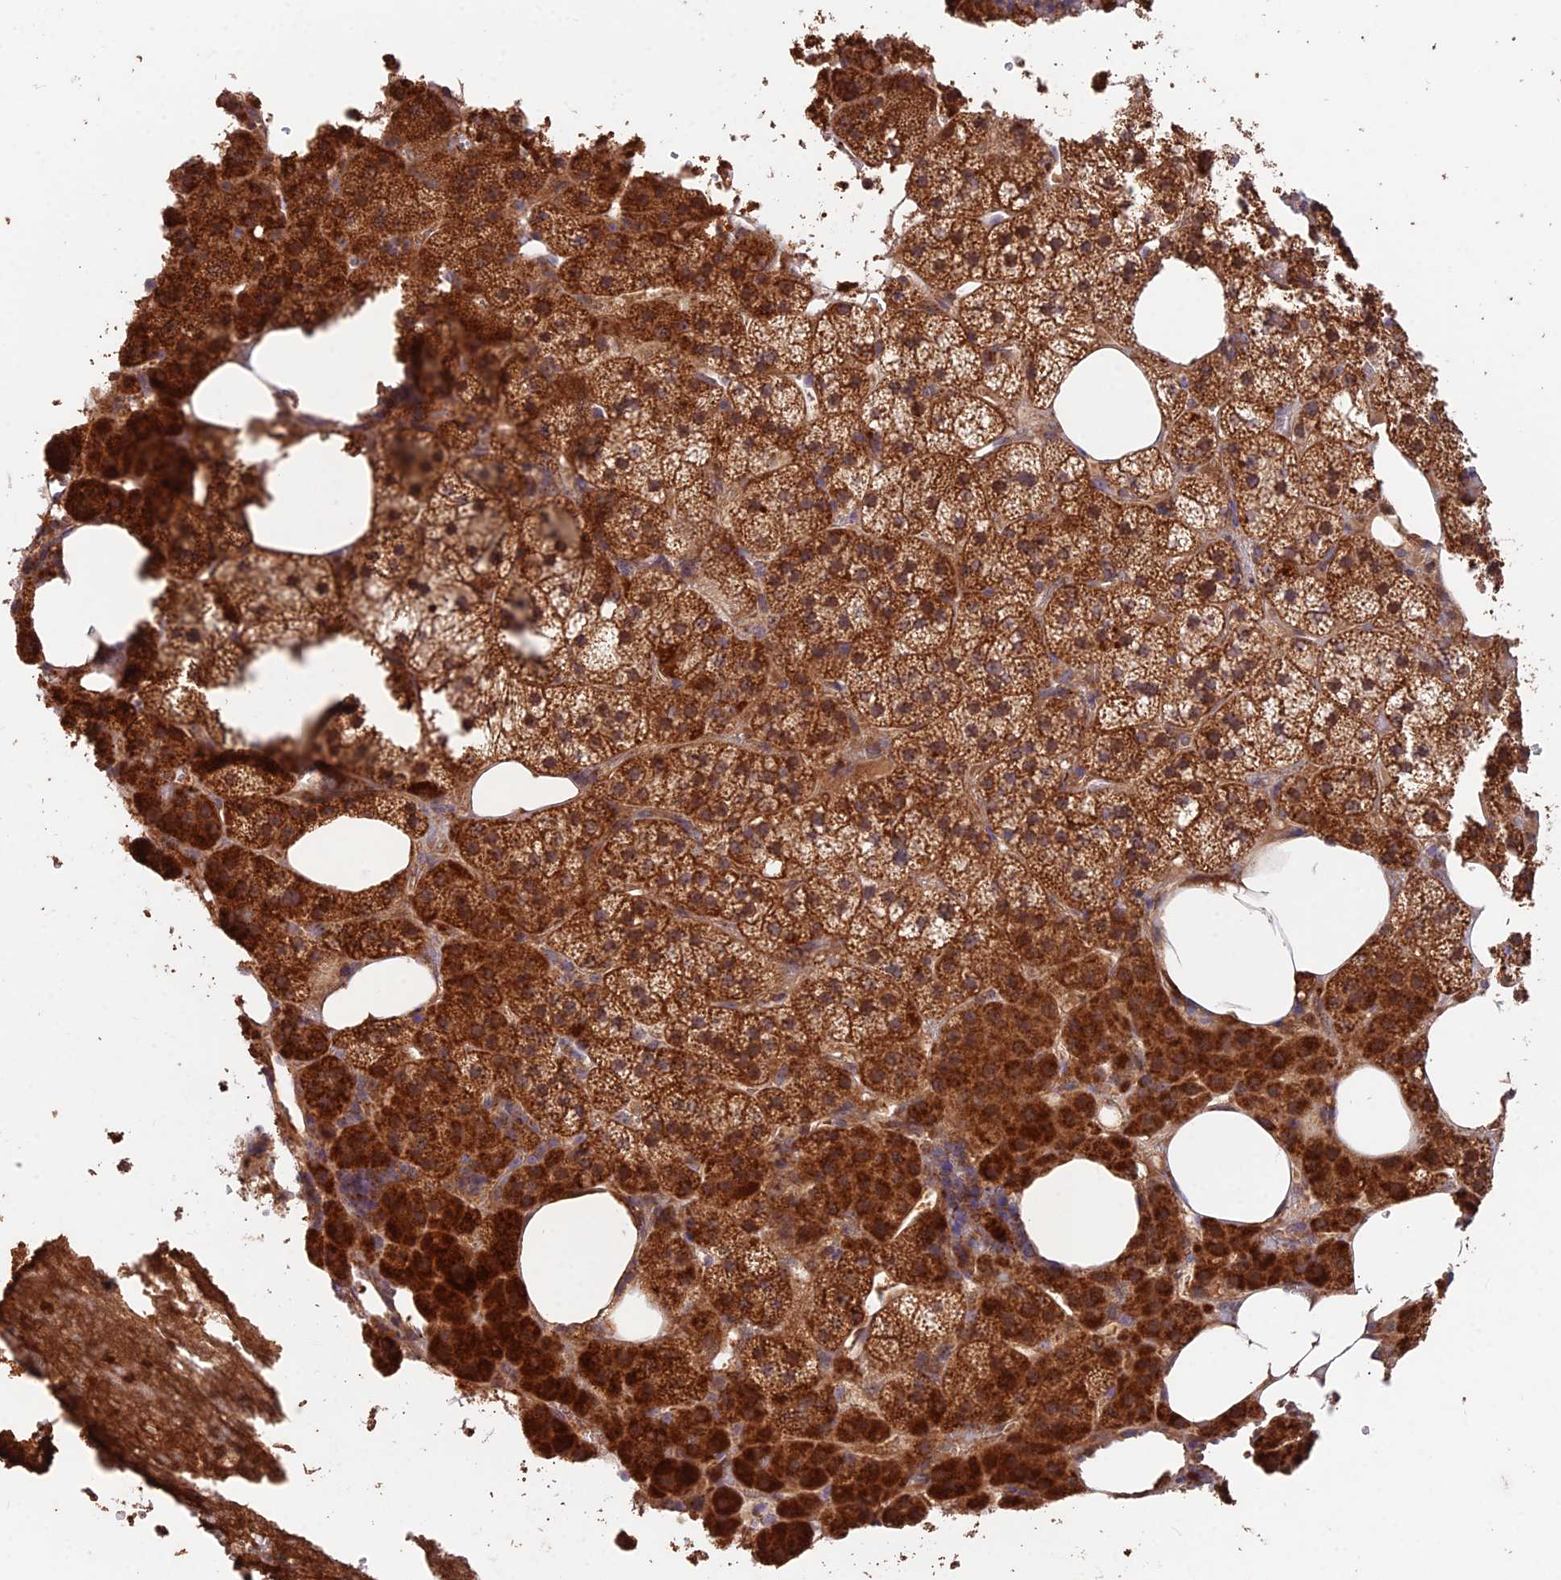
{"staining": {"intensity": "strong", "quantity": ">75%", "location": "cytoplasmic/membranous"}, "tissue": "adrenal gland", "cell_type": "Glandular cells", "image_type": "normal", "snomed": [{"axis": "morphology", "description": "Normal tissue, NOS"}, {"axis": "topography", "description": "Adrenal gland"}], "caption": "Protein expression analysis of benign adrenal gland exhibits strong cytoplasmic/membranous expression in about >75% of glandular cells.", "gene": "IFT22", "patient": {"sex": "female", "age": 59}}